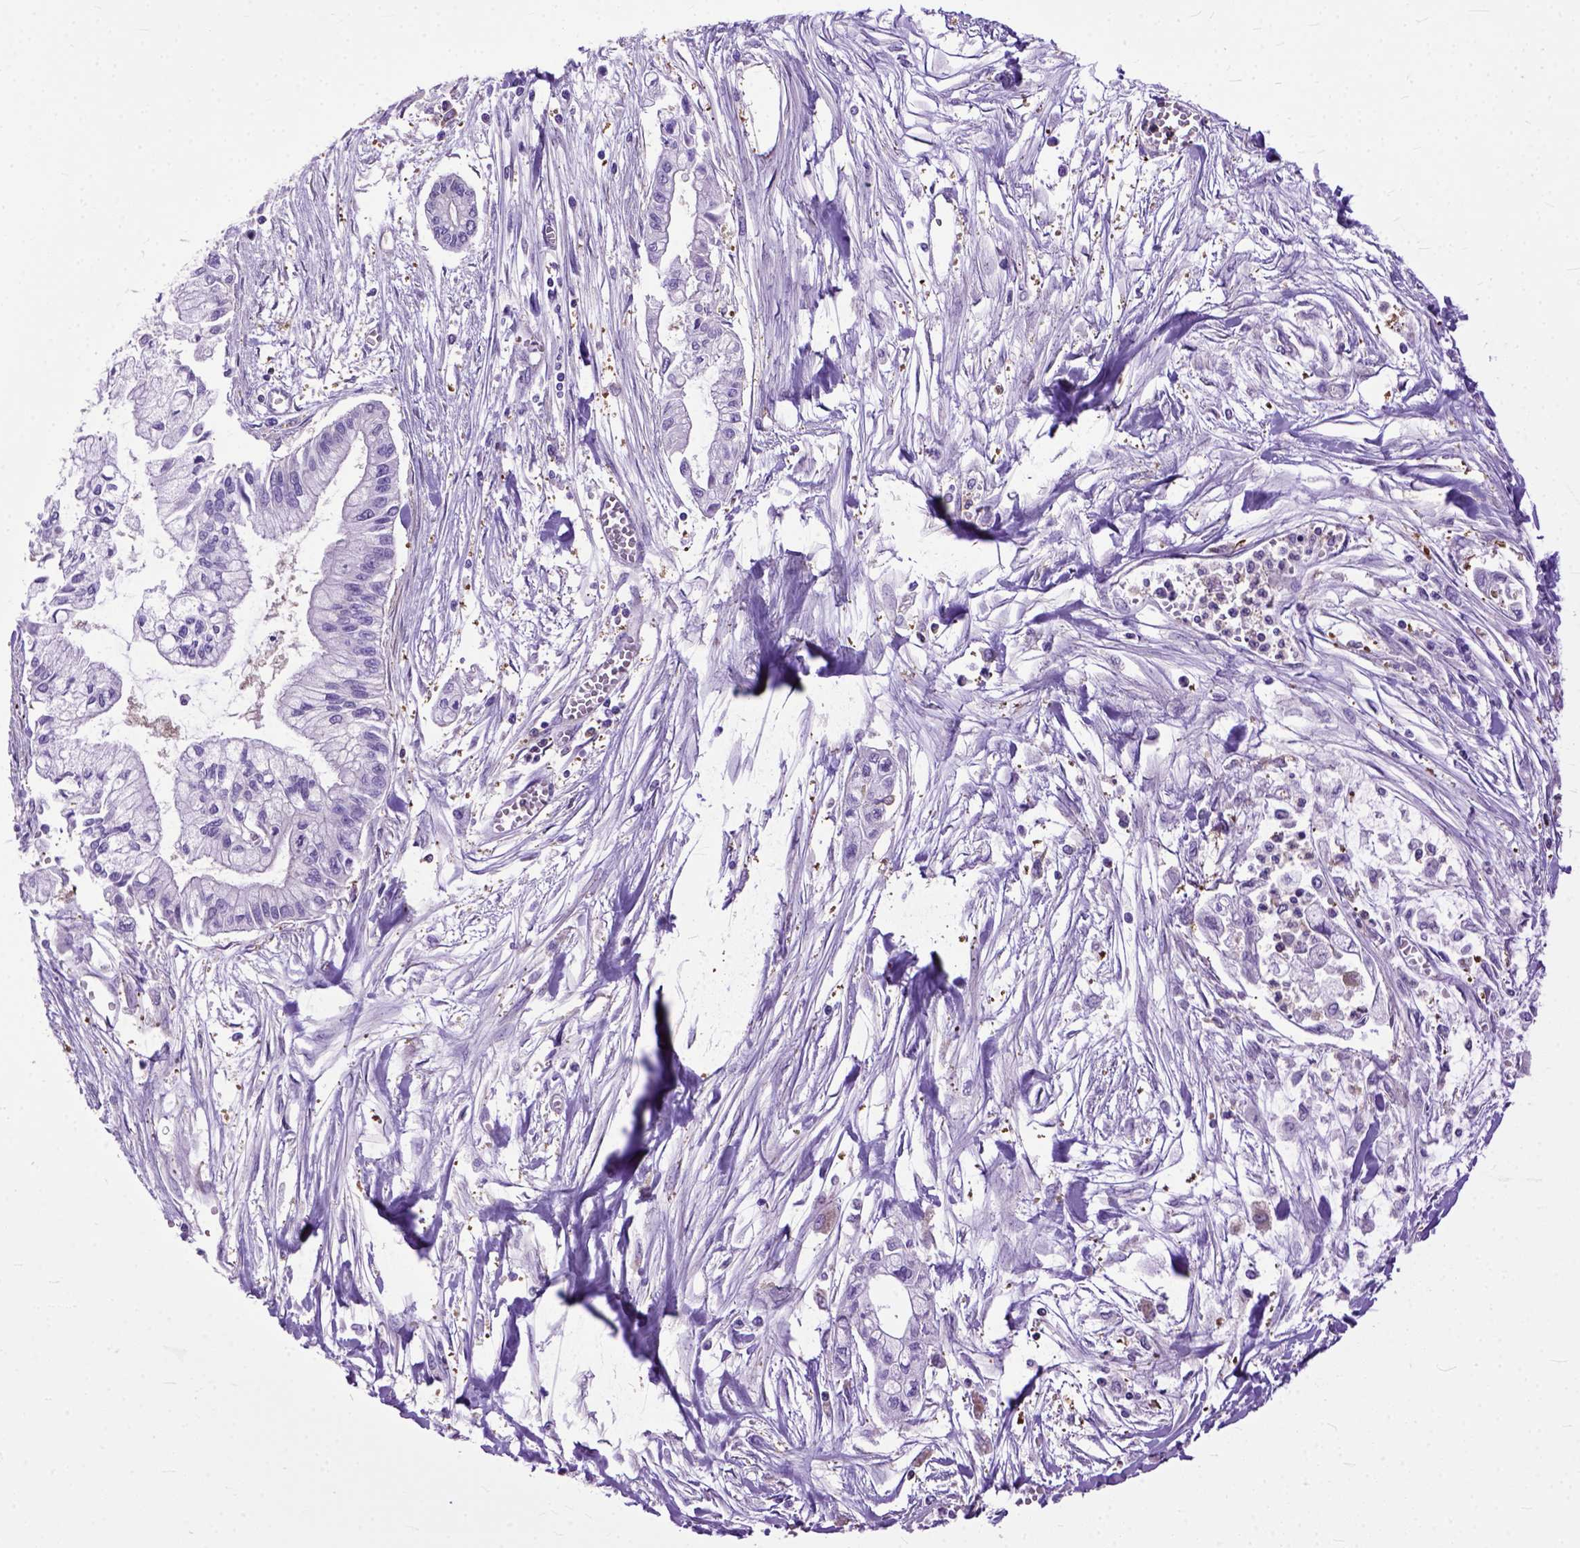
{"staining": {"intensity": "negative", "quantity": "none", "location": "none"}, "tissue": "pancreatic cancer", "cell_type": "Tumor cells", "image_type": "cancer", "snomed": [{"axis": "morphology", "description": "Adenocarcinoma, NOS"}, {"axis": "topography", "description": "Pancreas"}], "caption": "IHC photomicrograph of neoplastic tissue: human pancreatic cancer (adenocarcinoma) stained with DAB shows no significant protein staining in tumor cells.", "gene": "NAMPT", "patient": {"sex": "male", "age": 54}}